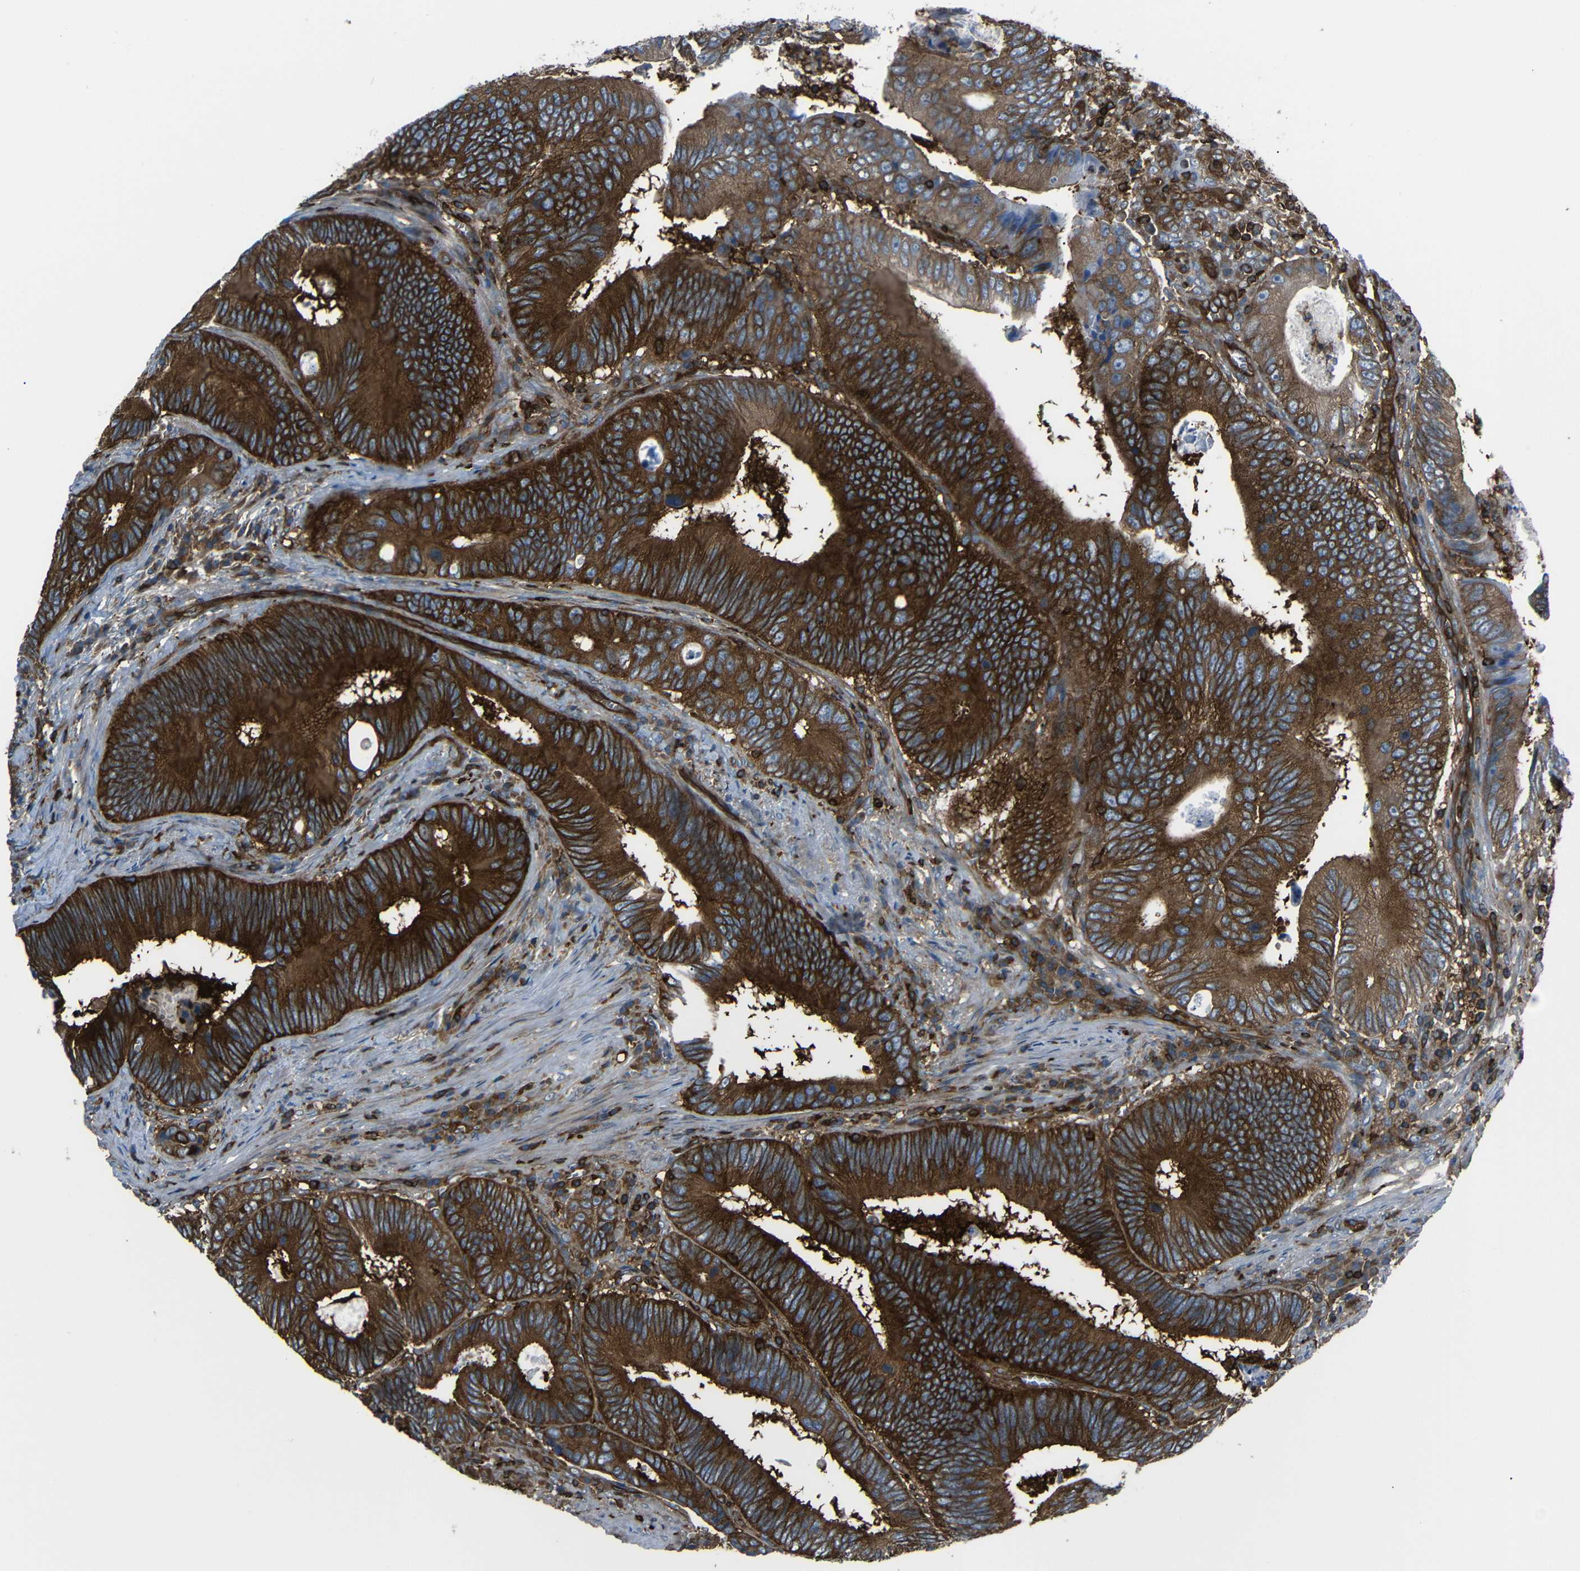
{"staining": {"intensity": "strong", "quantity": ">75%", "location": "cytoplasmic/membranous"}, "tissue": "colorectal cancer", "cell_type": "Tumor cells", "image_type": "cancer", "snomed": [{"axis": "morphology", "description": "Inflammation, NOS"}, {"axis": "morphology", "description": "Adenocarcinoma, NOS"}, {"axis": "topography", "description": "Colon"}], "caption": "Human colorectal cancer stained with a brown dye displays strong cytoplasmic/membranous positive positivity in about >75% of tumor cells.", "gene": "ARHGEF1", "patient": {"sex": "male", "age": 72}}